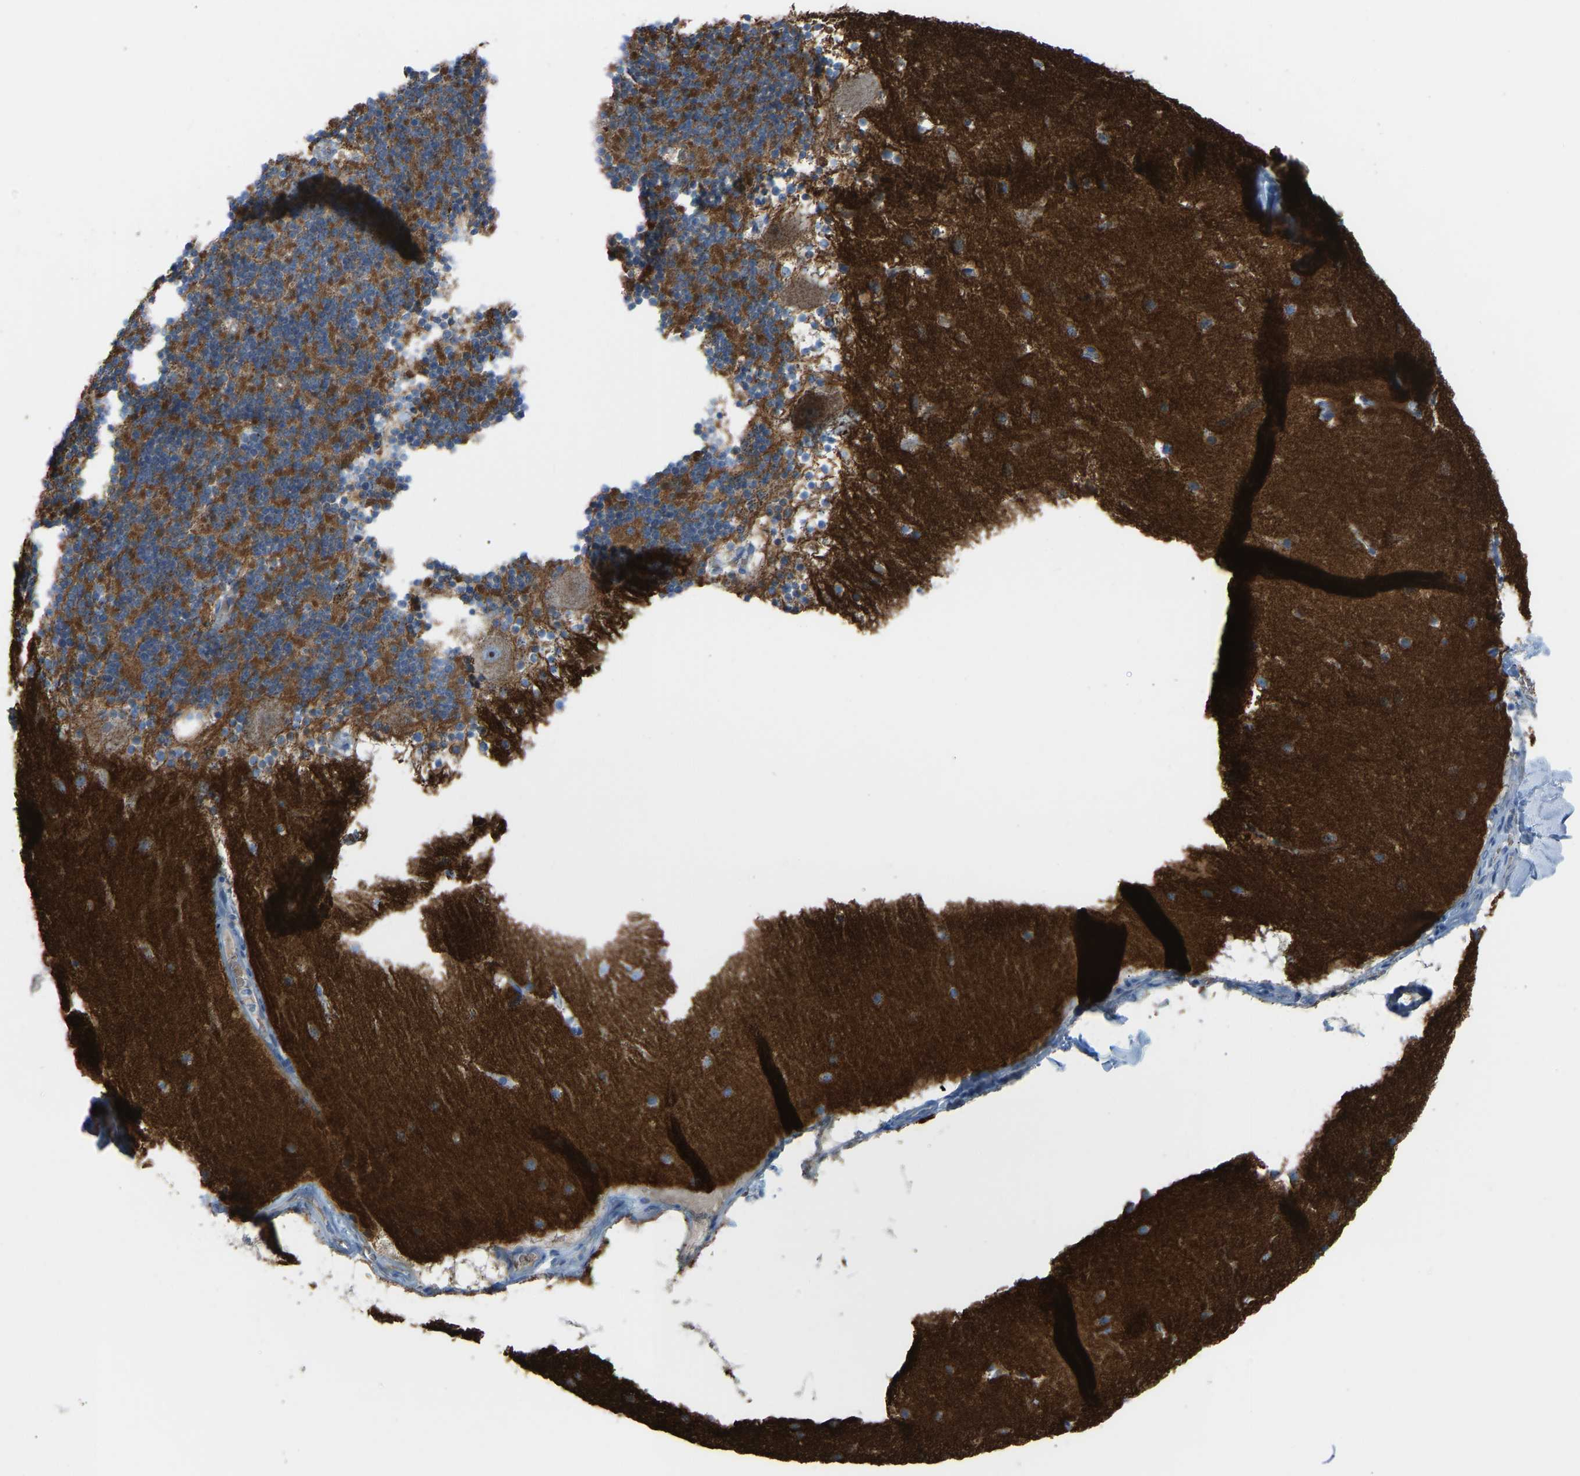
{"staining": {"intensity": "moderate", "quantity": ">75%", "location": "cytoplasmic/membranous"}, "tissue": "cerebellum", "cell_type": "Cells in granular layer", "image_type": "normal", "snomed": [{"axis": "morphology", "description": "Normal tissue, NOS"}, {"axis": "topography", "description": "Cerebellum"}], "caption": "This histopathology image demonstrates immunohistochemistry (IHC) staining of normal cerebellum, with medium moderate cytoplasmic/membranous staining in about >75% of cells in granular layer.", "gene": "PIGS", "patient": {"sex": "male", "age": 45}}